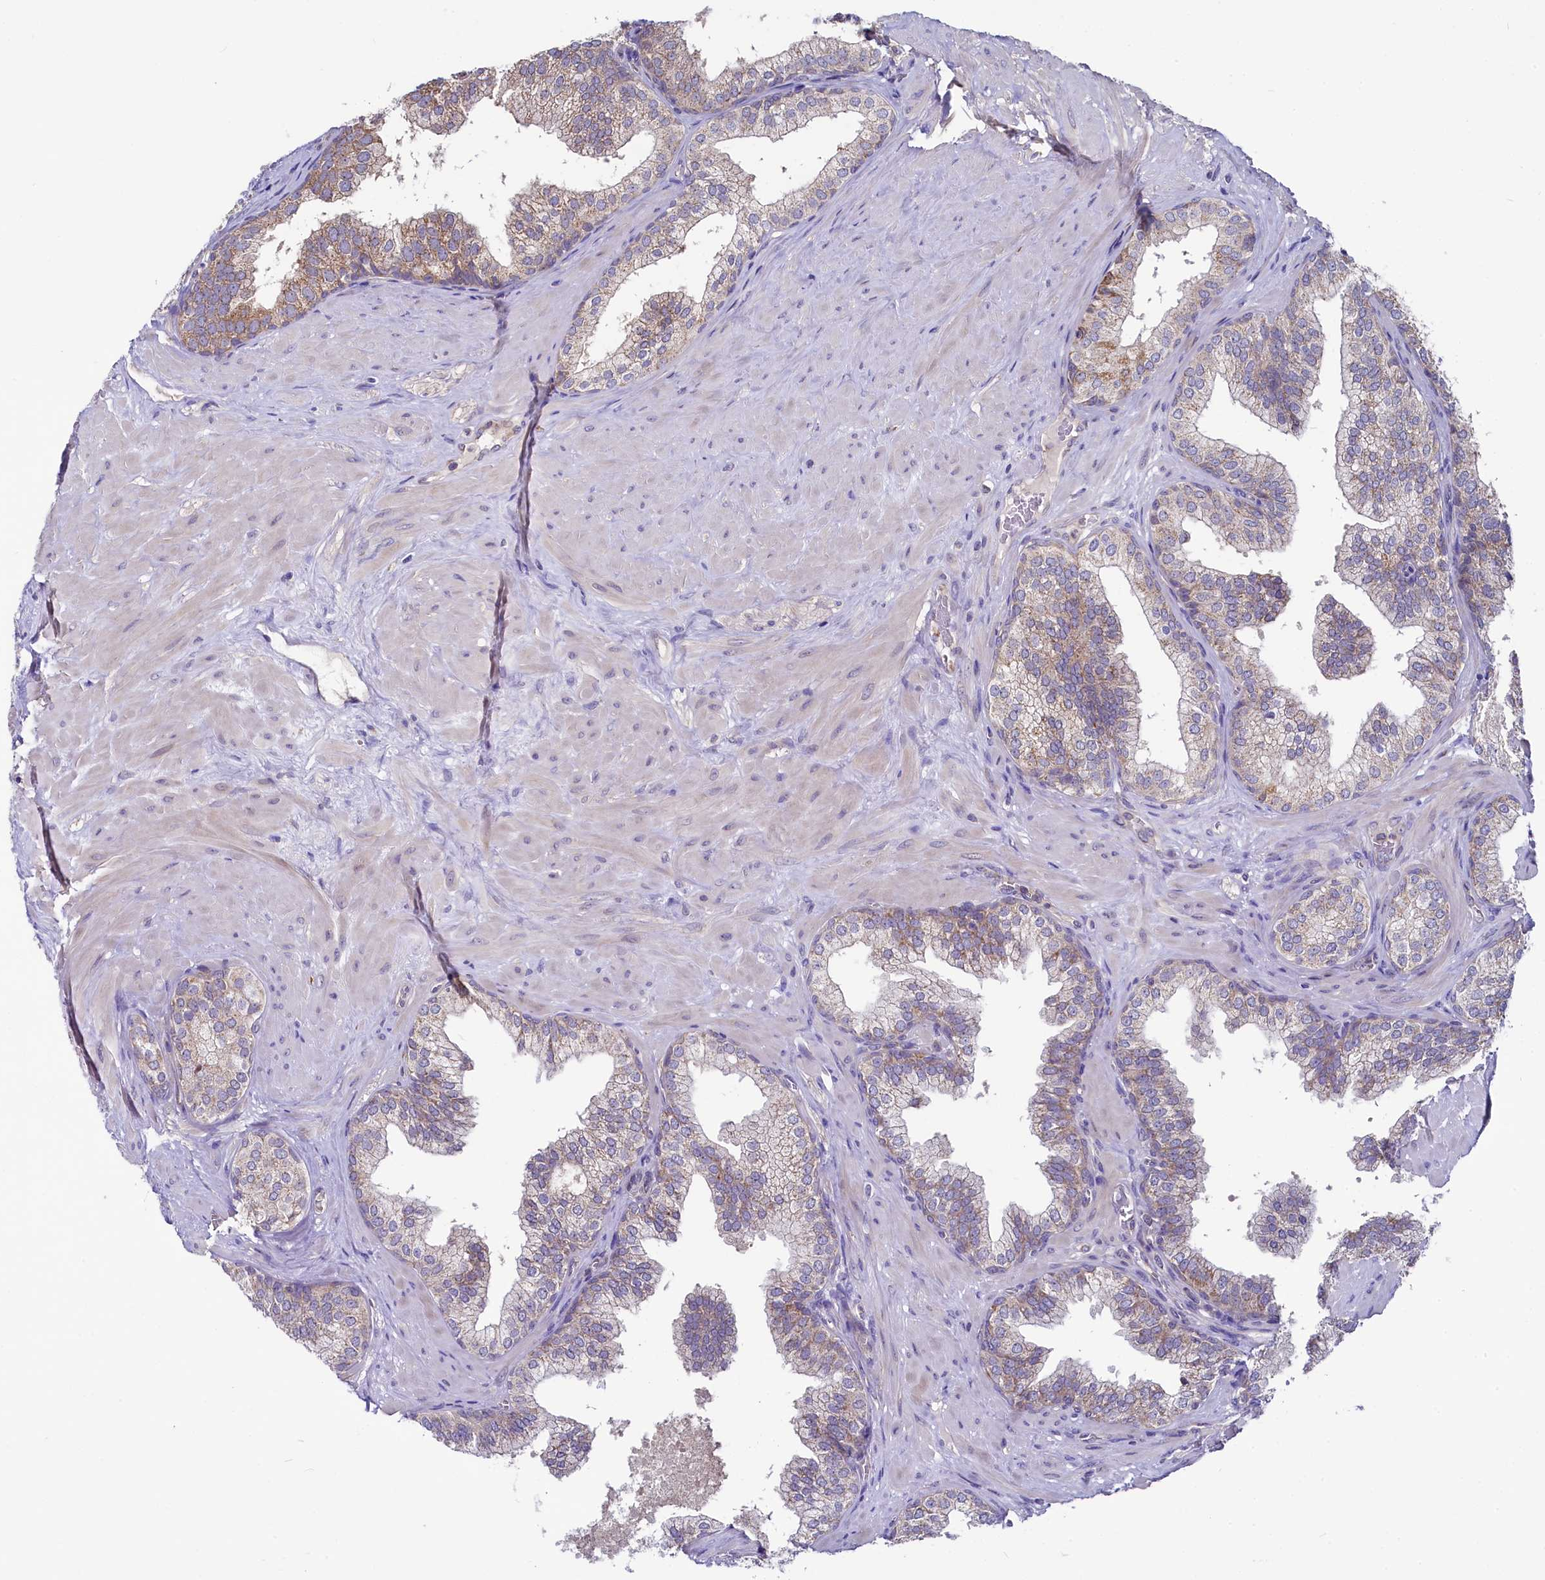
{"staining": {"intensity": "moderate", "quantity": "<25%", "location": "cytoplasmic/membranous"}, "tissue": "prostate", "cell_type": "Glandular cells", "image_type": "normal", "snomed": [{"axis": "morphology", "description": "Normal tissue, NOS"}, {"axis": "topography", "description": "Prostate"}], "caption": "The immunohistochemical stain shows moderate cytoplasmic/membranous positivity in glandular cells of benign prostate. Using DAB (3,3'-diaminobenzidine) (brown) and hematoxylin (blue) stains, captured at high magnification using brightfield microscopy.", "gene": "MRPL57", "patient": {"sex": "male", "age": 60}}